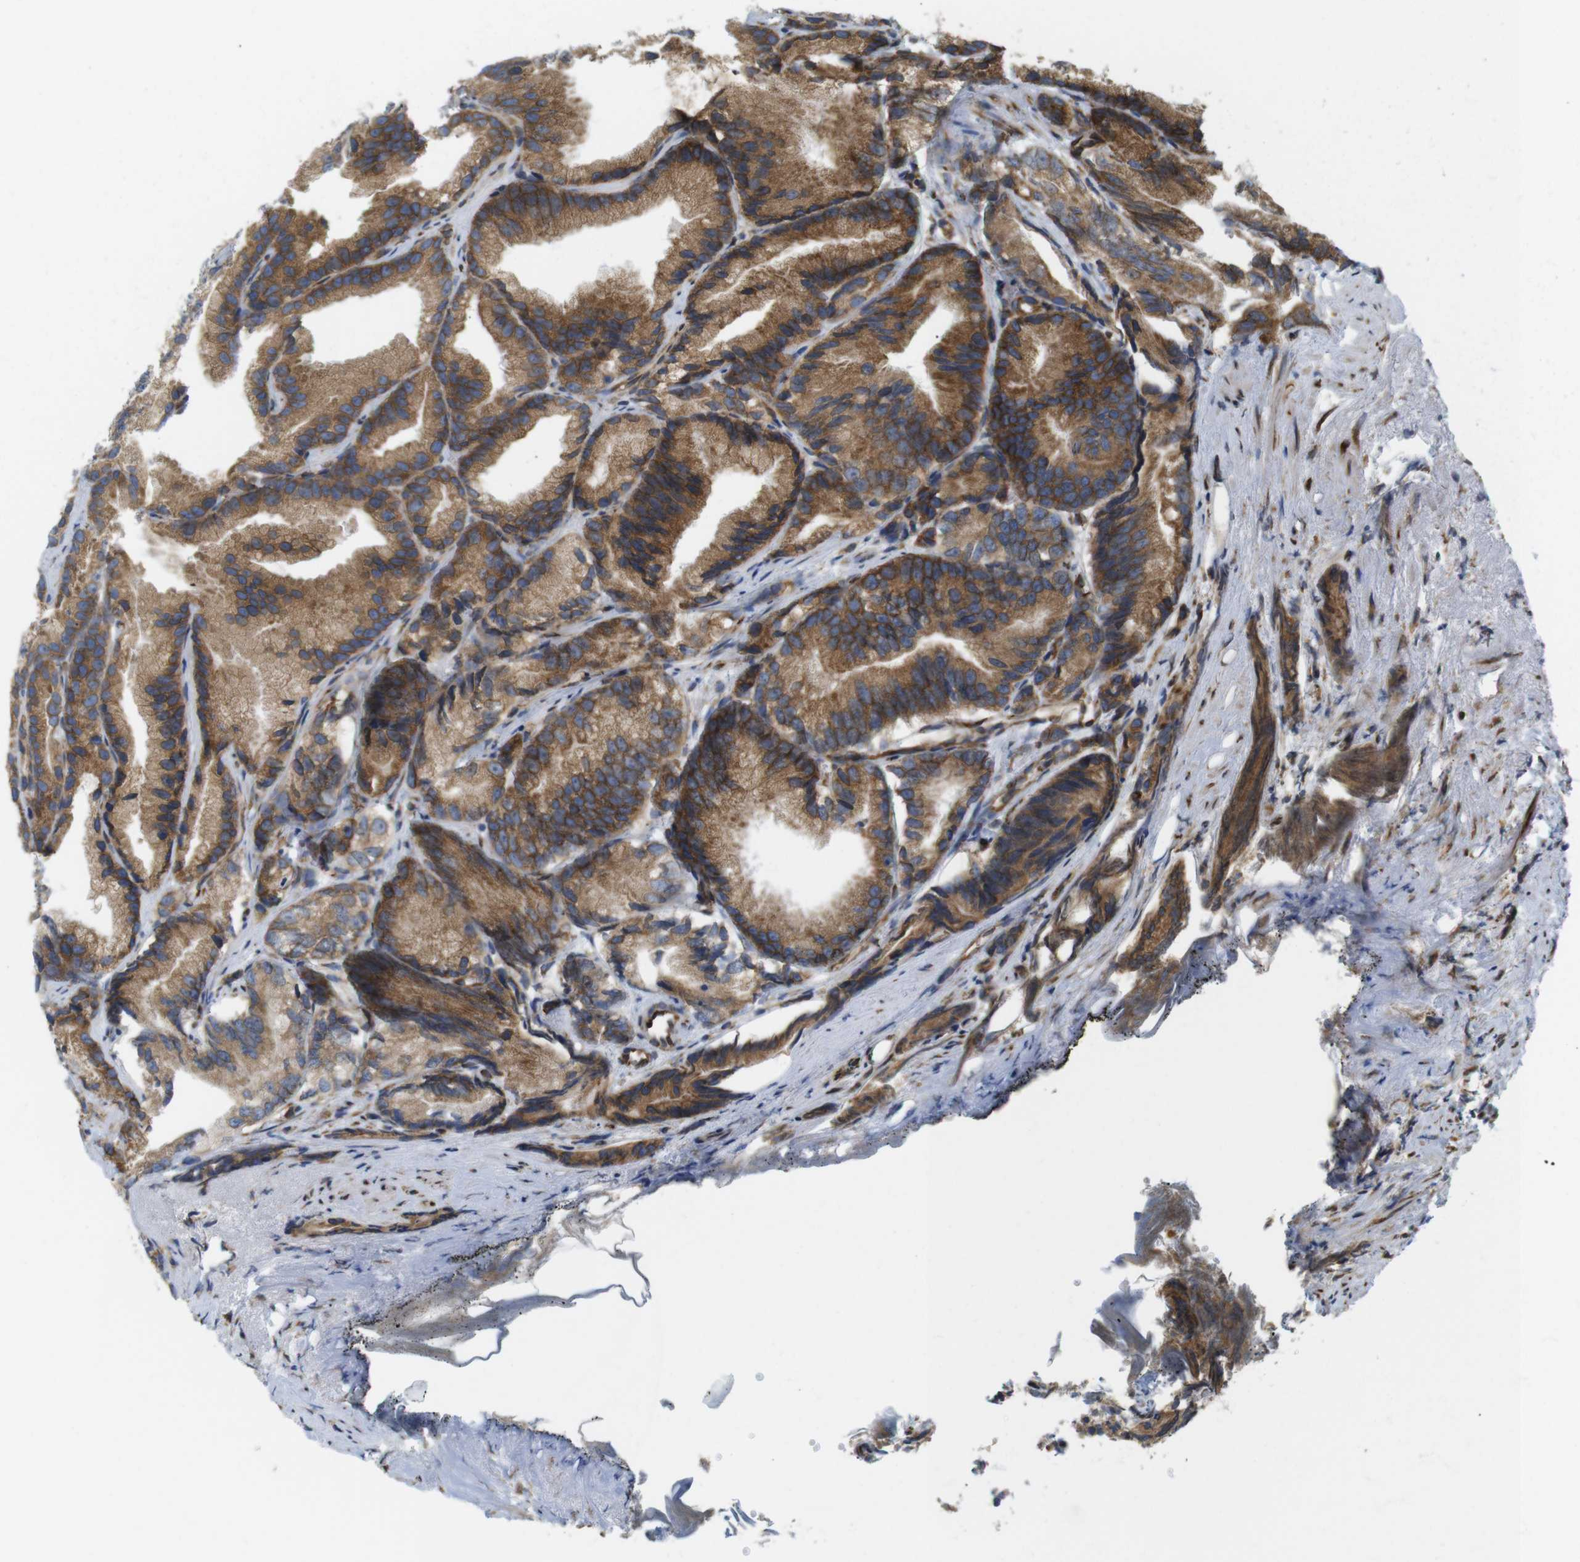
{"staining": {"intensity": "strong", "quantity": ">75%", "location": "cytoplasmic/membranous"}, "tissue": "prostate cancer", "cell_type": "Tumor cells", "image_type": "cancer", "snomed": [{"axis": "morphology", "description": "Adenocarcinoma, Low grade"}, {"axis": "topography", "description": "Prostate"}], "caption": "There is high levels of strong cytoplasmic/membranous expression in tumor cells of low-grade adenocarcinoma (prostate), as demonstrated by immunohistochemical staining (brown color).", "gene": "PCNX2", "patient": {"sex": "male", "age": 89}}